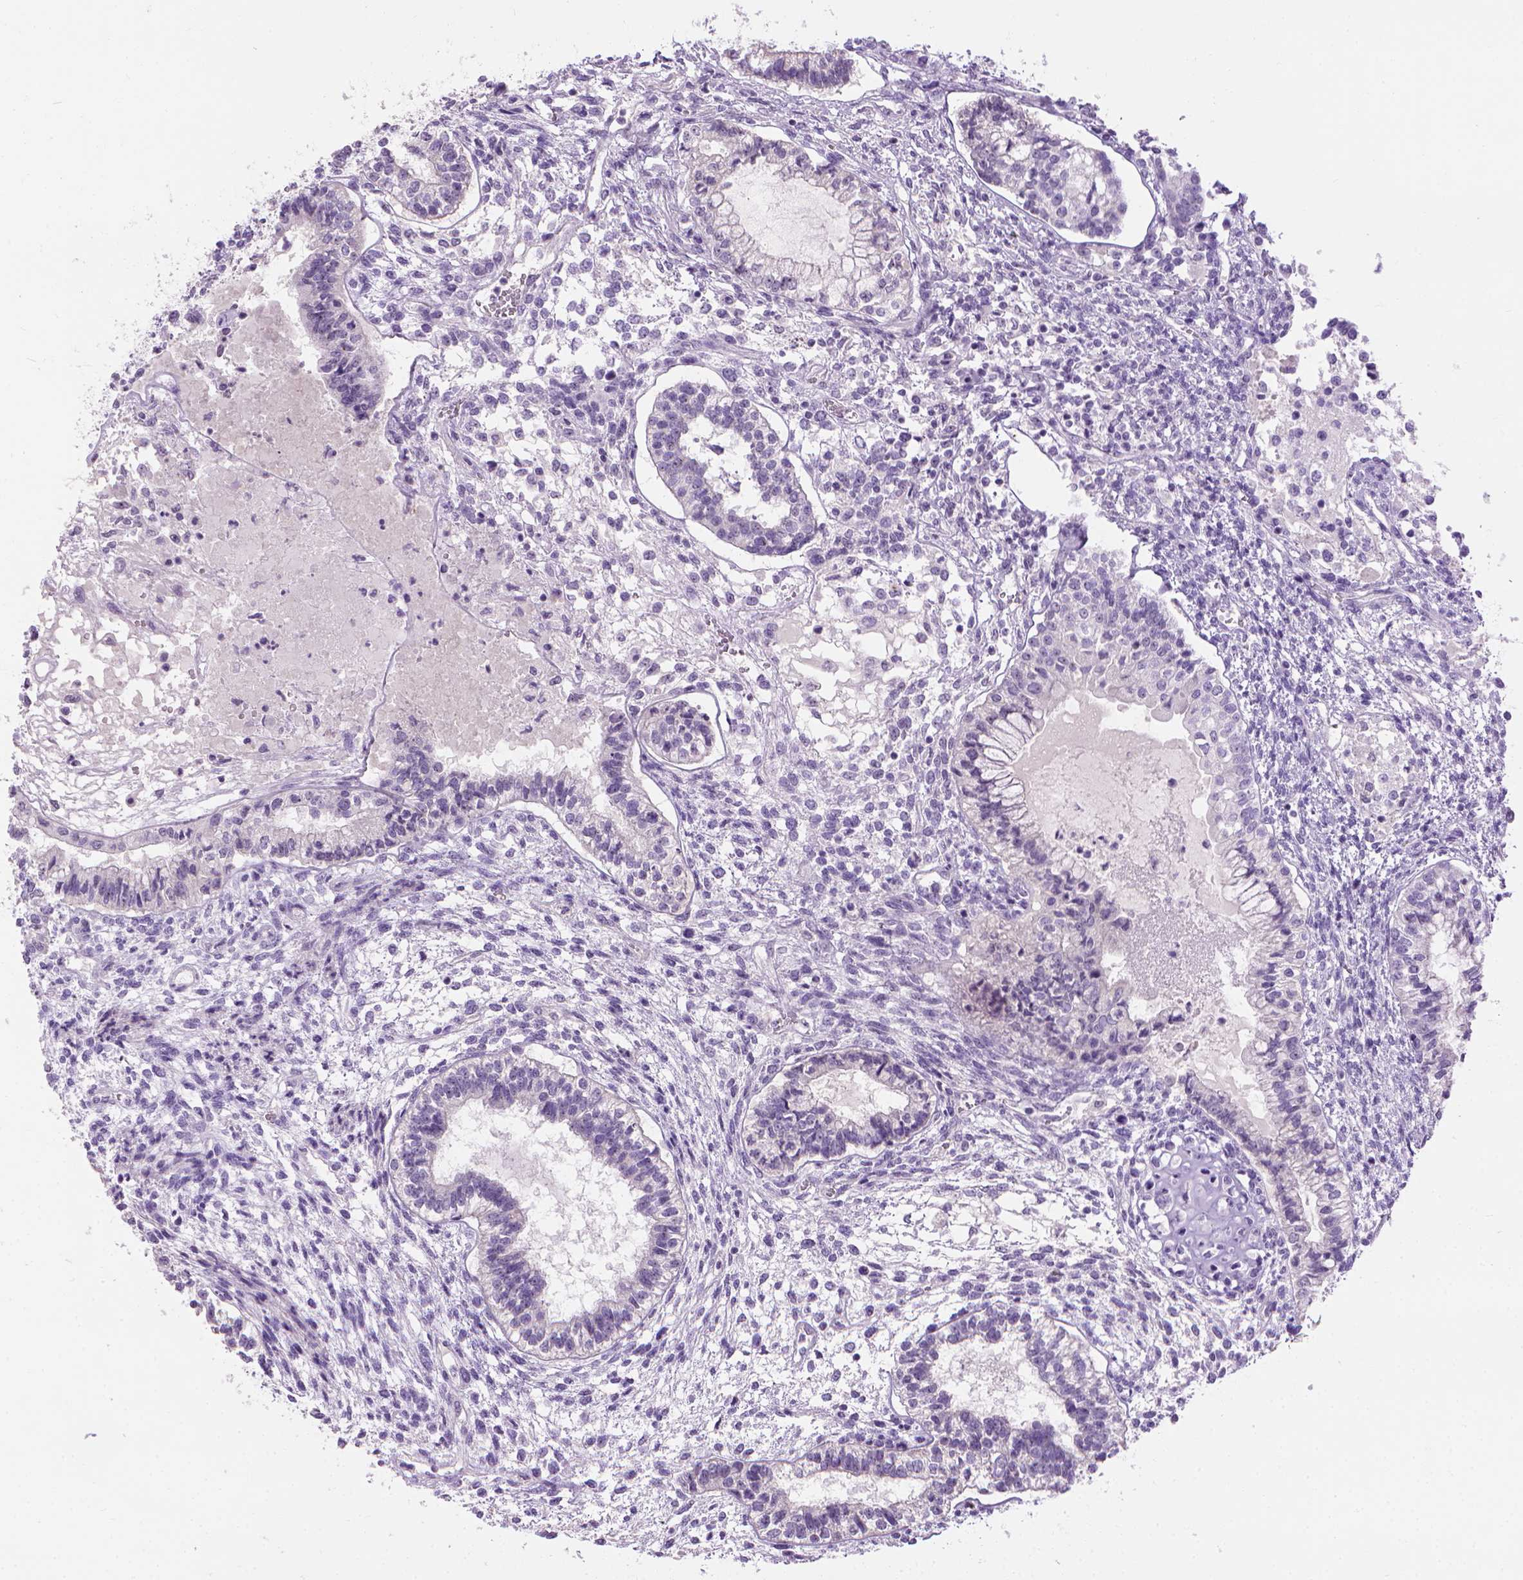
{"staining": {"intensity": "negative", "quantity": "none", "location": "none"}, "tissue": "testis cancer", "cell_type": "Tumor cells", "image_type": "cancer", "snomed": [{"axis": "morphology", "description": "Carcinoma, Embryonal, NOS"}, {"axis": "topography", "description": "Testis"}], "caption": "This histopathology image is of testis embryonal carcinoma stained with immunohistochemistry to label a protein in brown with the nuclei are counter-stained blue. There is no staining in tumor cells.", "gene": "UTP4", "patient": {"sex": "male", "age": 37}}